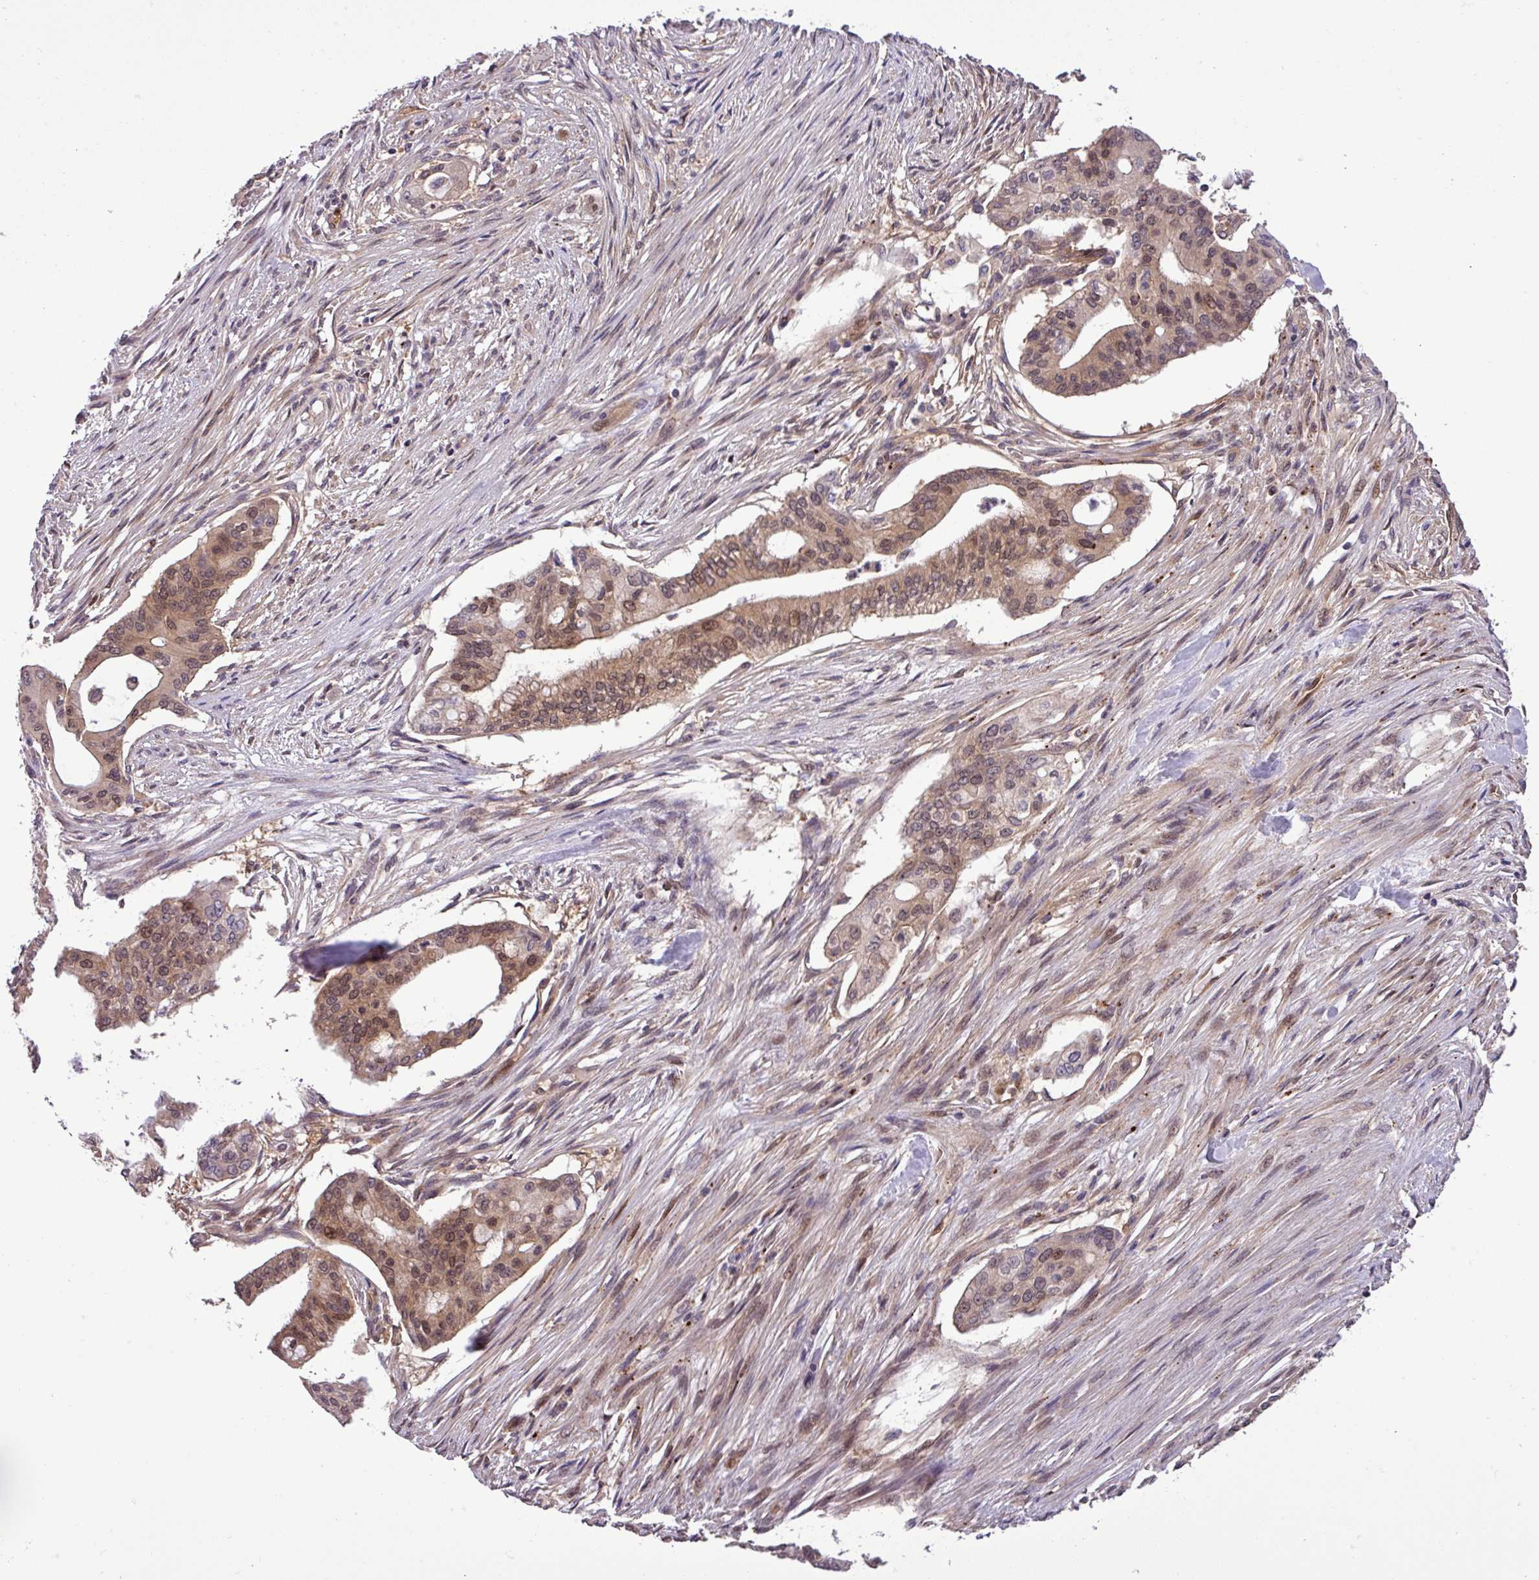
{"staining": {"intensity": "moderate", "quantity": ">75%", "location": "cytoplasmic/membranous,nuclear"}, "tissue": "pancreatic cancer", "cell_type": "Tumor cells", "image_type": "cancer", "snomed": [{"axis": "morphology", "description": "Adenocarcinoma, NOS"}, {"axis": "topography", "description": "Pancreas"}], "caption": "Tumor cells exhibit medium levels of moderate cytoplasmic/membranous and nuclear staining in approximately >75% of cells in pancreatic cancer (adenocarcinoma). The staining is performed using DAB (3,3'-diaminobenzidine) brown chromogen to label protein expression. The nuclei are counter-stained blue using hematoxylin.", "gene": "CARHSP1", "patient": {"sex": "male", "age": 46}}